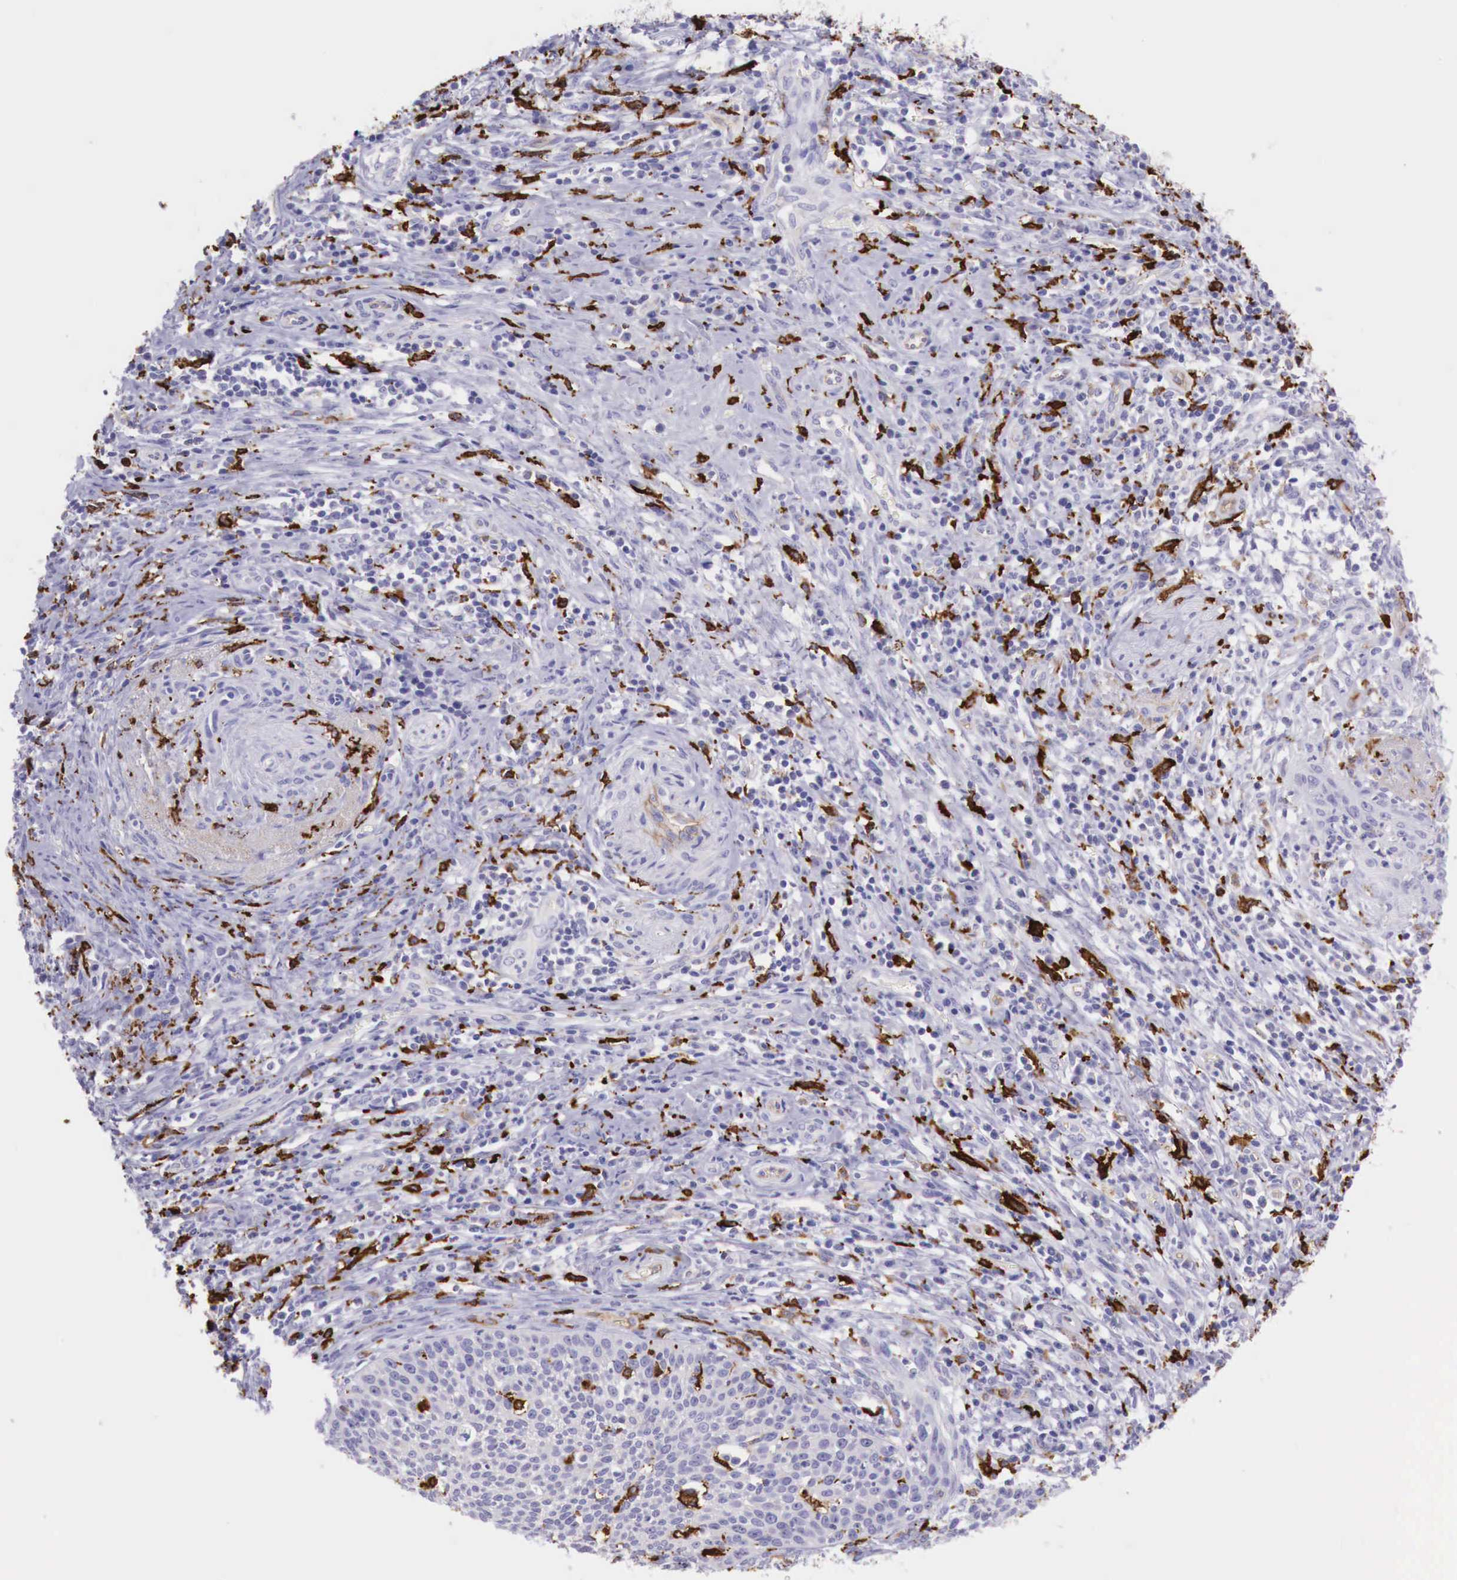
{"staining": {"intensity": "negative", "quantity": "none", "location": "none"}, "tissue": "cervical cancer", "cell_type": "Tumor cells", "image_type": "cancer", "snomed": [{"axis": "morphology", "description": "Squamous cell carcinoma, NOS"}, {"axis": "topography", "description": "Cervix"}], "caption": "A high-resolution histopathology image shows immunohistochemistry (IHC) staining of cervical cancer, which exhibits no significant expression in tumor cells.", "gene": "MSR1", "patient": {"sex": "female", "age": 41}}